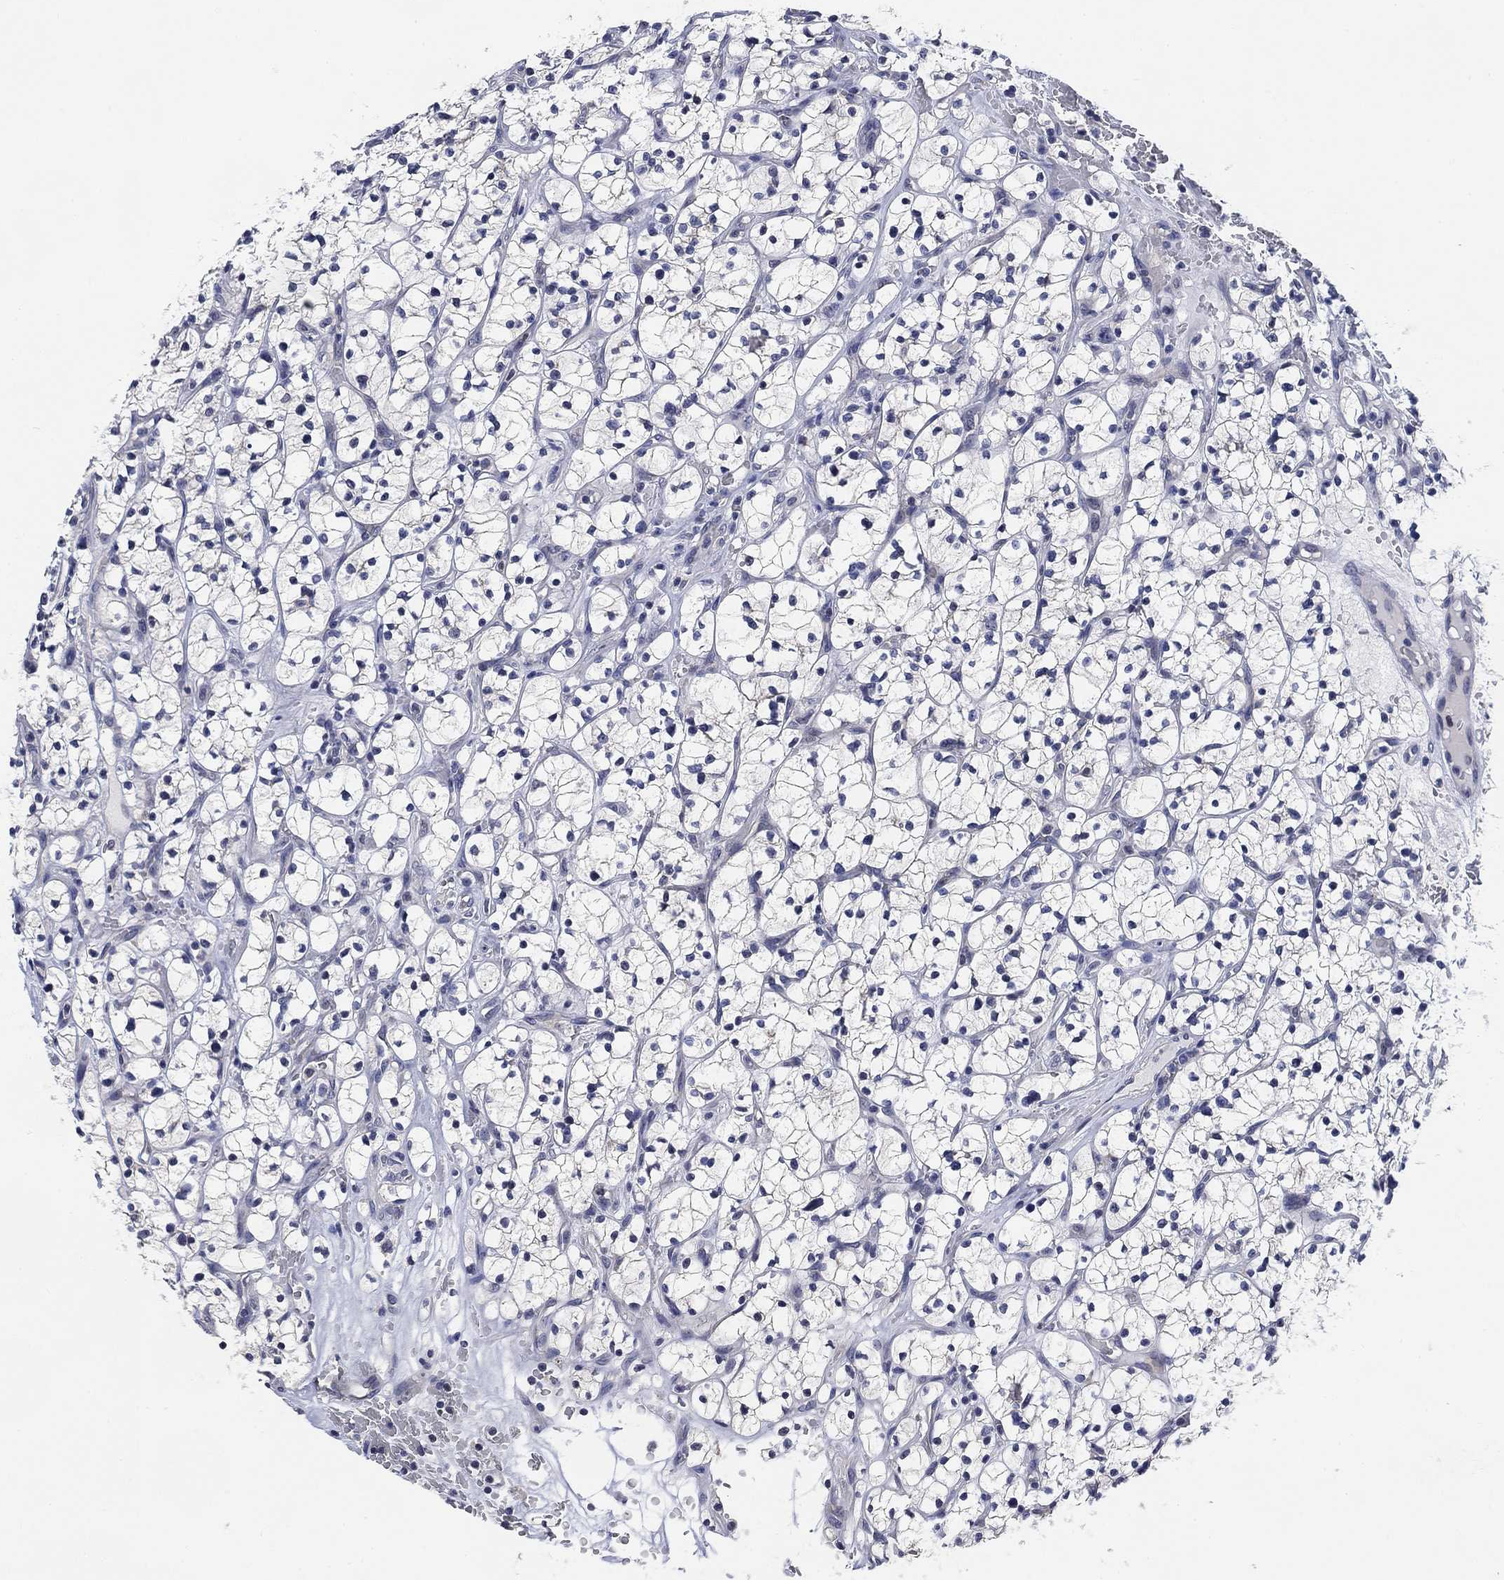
{"staining": {"intensity": "negative", "quantity": "none", "location": "none"}, "tissue": "renal cancer", "cell_type": "Tumor cells", "image_type": "cancer", "snomed": [{"axis": "morphology", "description": "Adenocarcinoma, NOS"}, {"axis": "topography", "description": "Kidney"}], "caption": "Immunohistochemistry (IHC) histopathology image of neoplastic tissue: human renal adenocarcinoma stained with DAB shows no significant protein positivity in tumor cells.", "gene": "DAZL", "patient": {"sex": "female", "age": 64}}